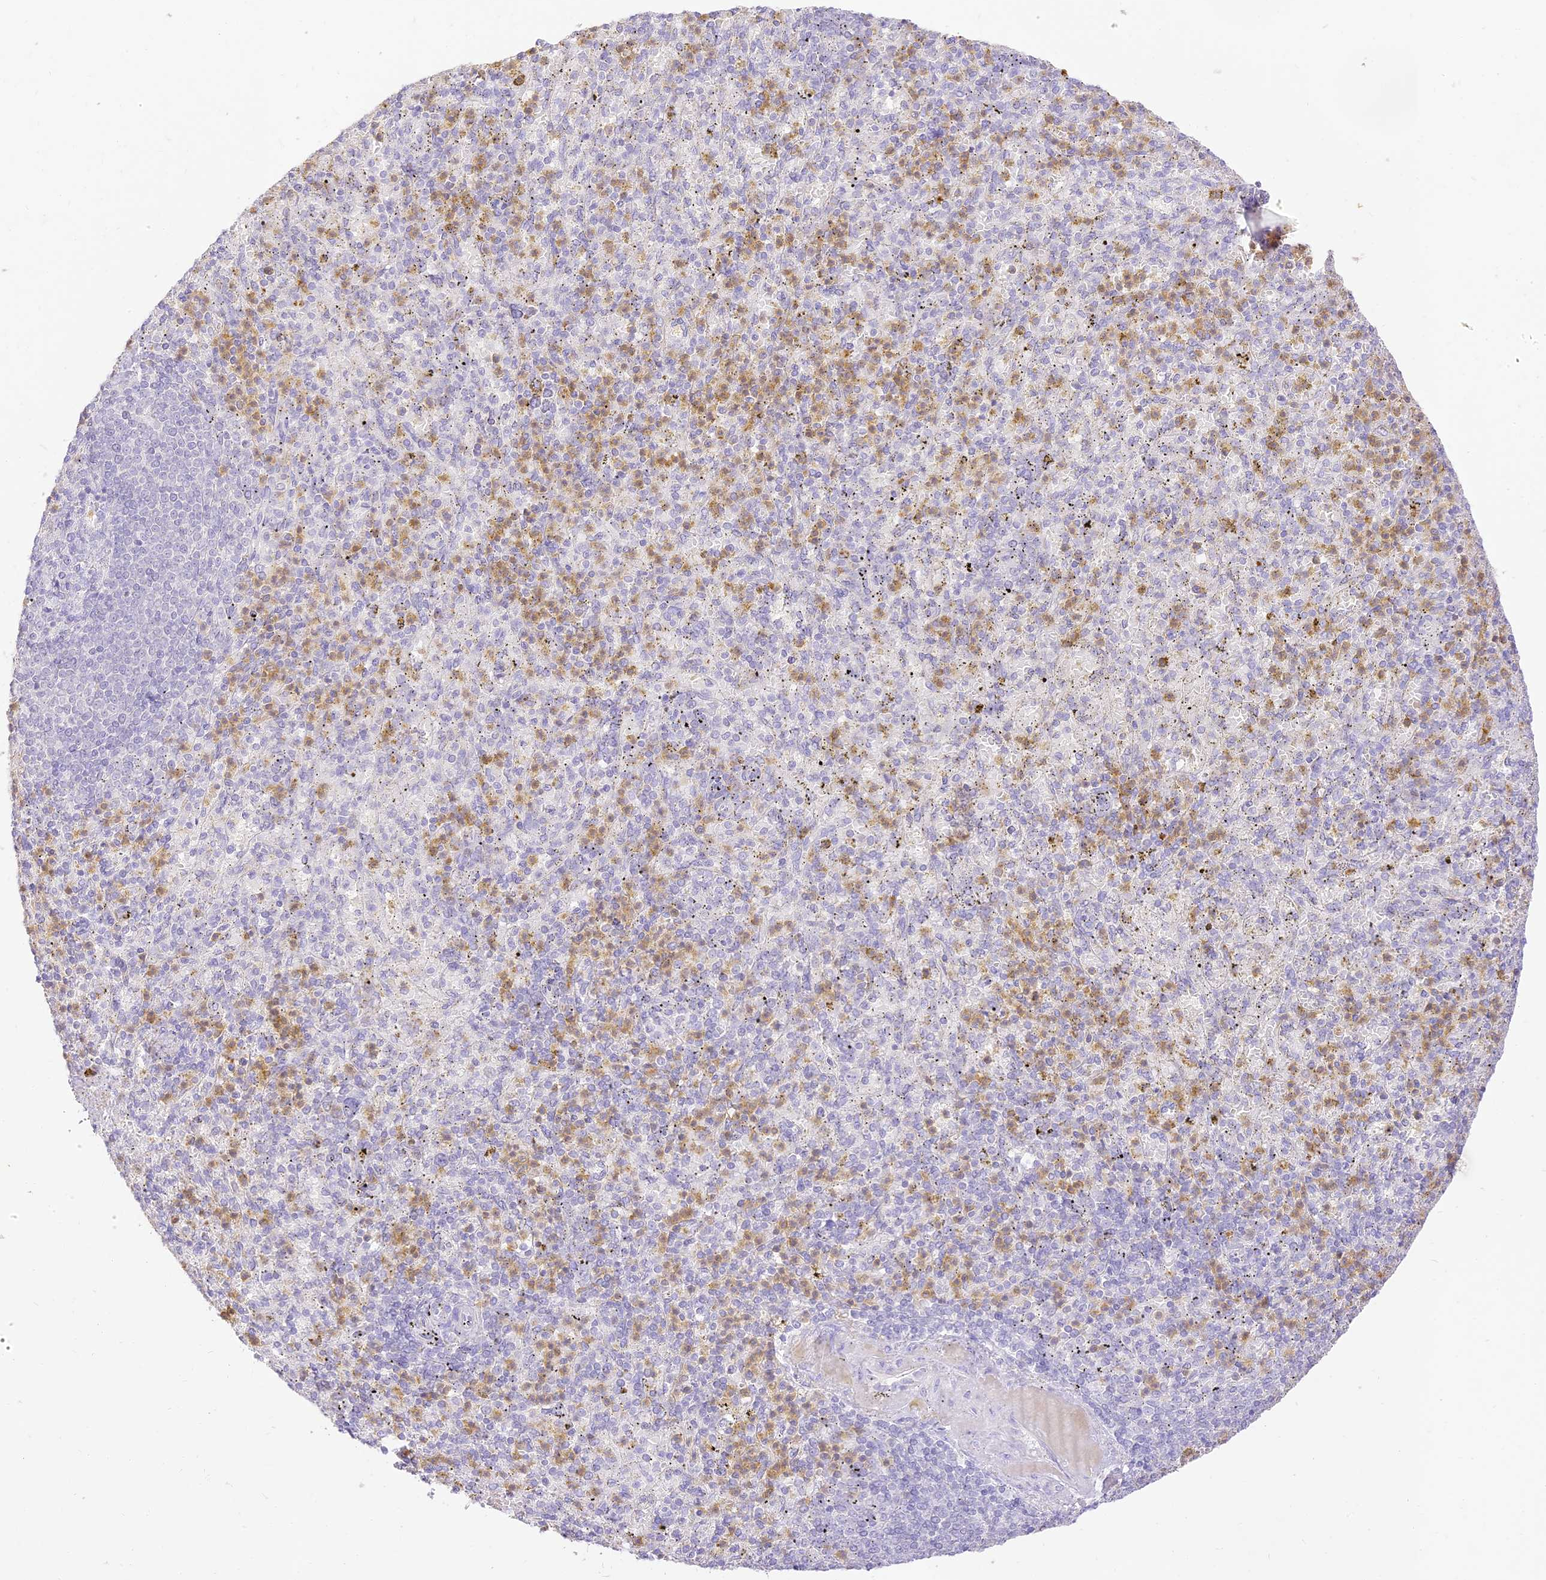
{"staining": {"intensity": "moderate", "quantity": "25%-75%", "location": "cytoplasmic/membranous"}, "tissue": "spleen", "cell_type": "Cells in red pulp", "image_type": "normal", "snomed": [{"axis": "morphology", "description": "Normal tissue, NOS"}, {"axis": "topography", "description": "Spleen"}], "caption": "Cells in red pulp display medium levels of moderate cytoplasmic/membranous positivity in approximately 25%-75% of cells in benign spleen.", "gene": "SEC13", "patient": {"sex": "female", "age": 74}}